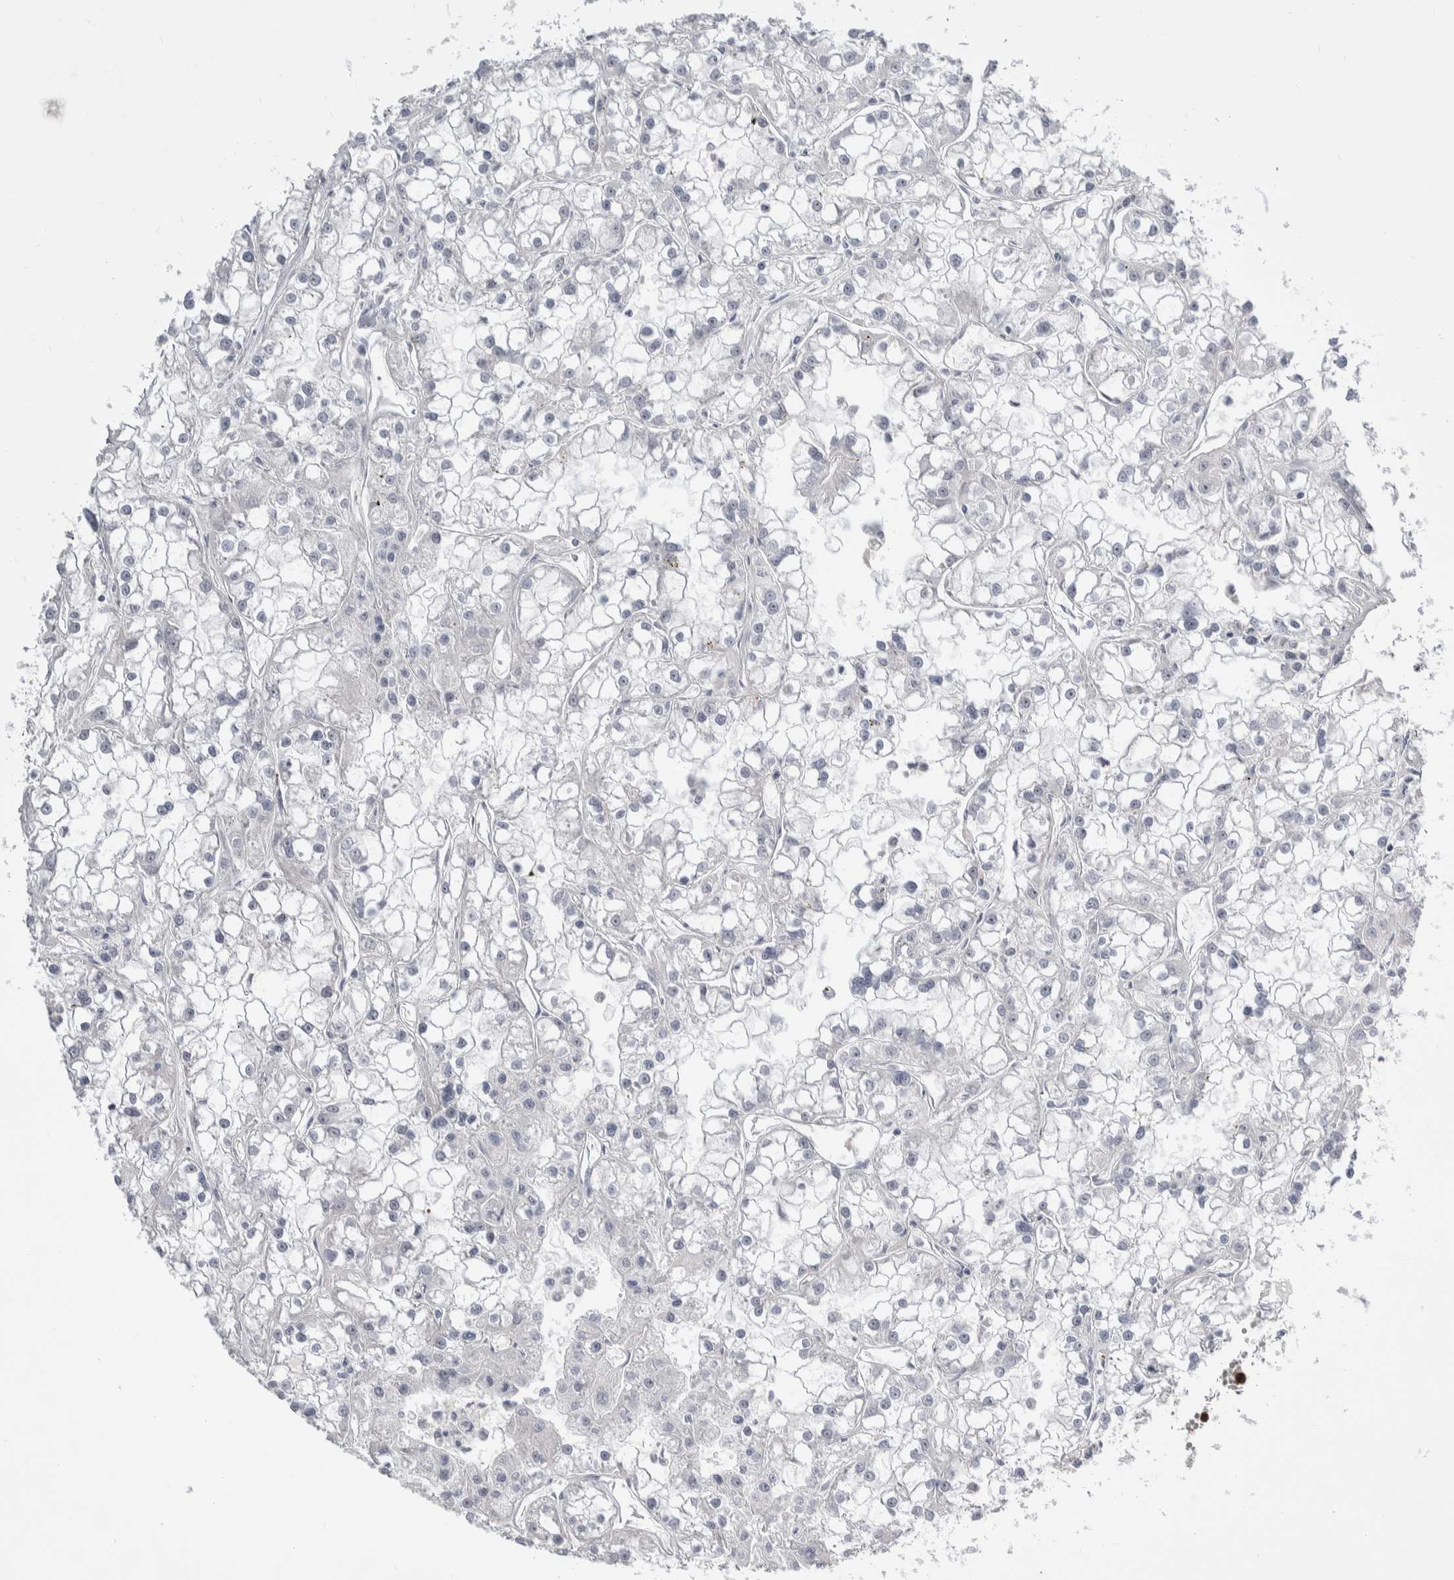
{"staining": {"intensity": "negative", "quantity": "none", "location": "none"}, "tissue": "renal cancer", "cell_type": "Tumor cells", "image_type": "cancer", "snomed": [{"axis": "morphology", "description": "Adenocarcinoma, NOS"}, {"axis": "topography", "description": "Kidney"}], "caption": "Immunohistochemistry histopathology image of neoplastic tissue: human renal cancer stained with DAB (3,3'-diaminobenzidine) displays no significant protein positivity in tumor cells.", "gene": "CEP295NL", "patient": {"sex": "female", "age": 52}}